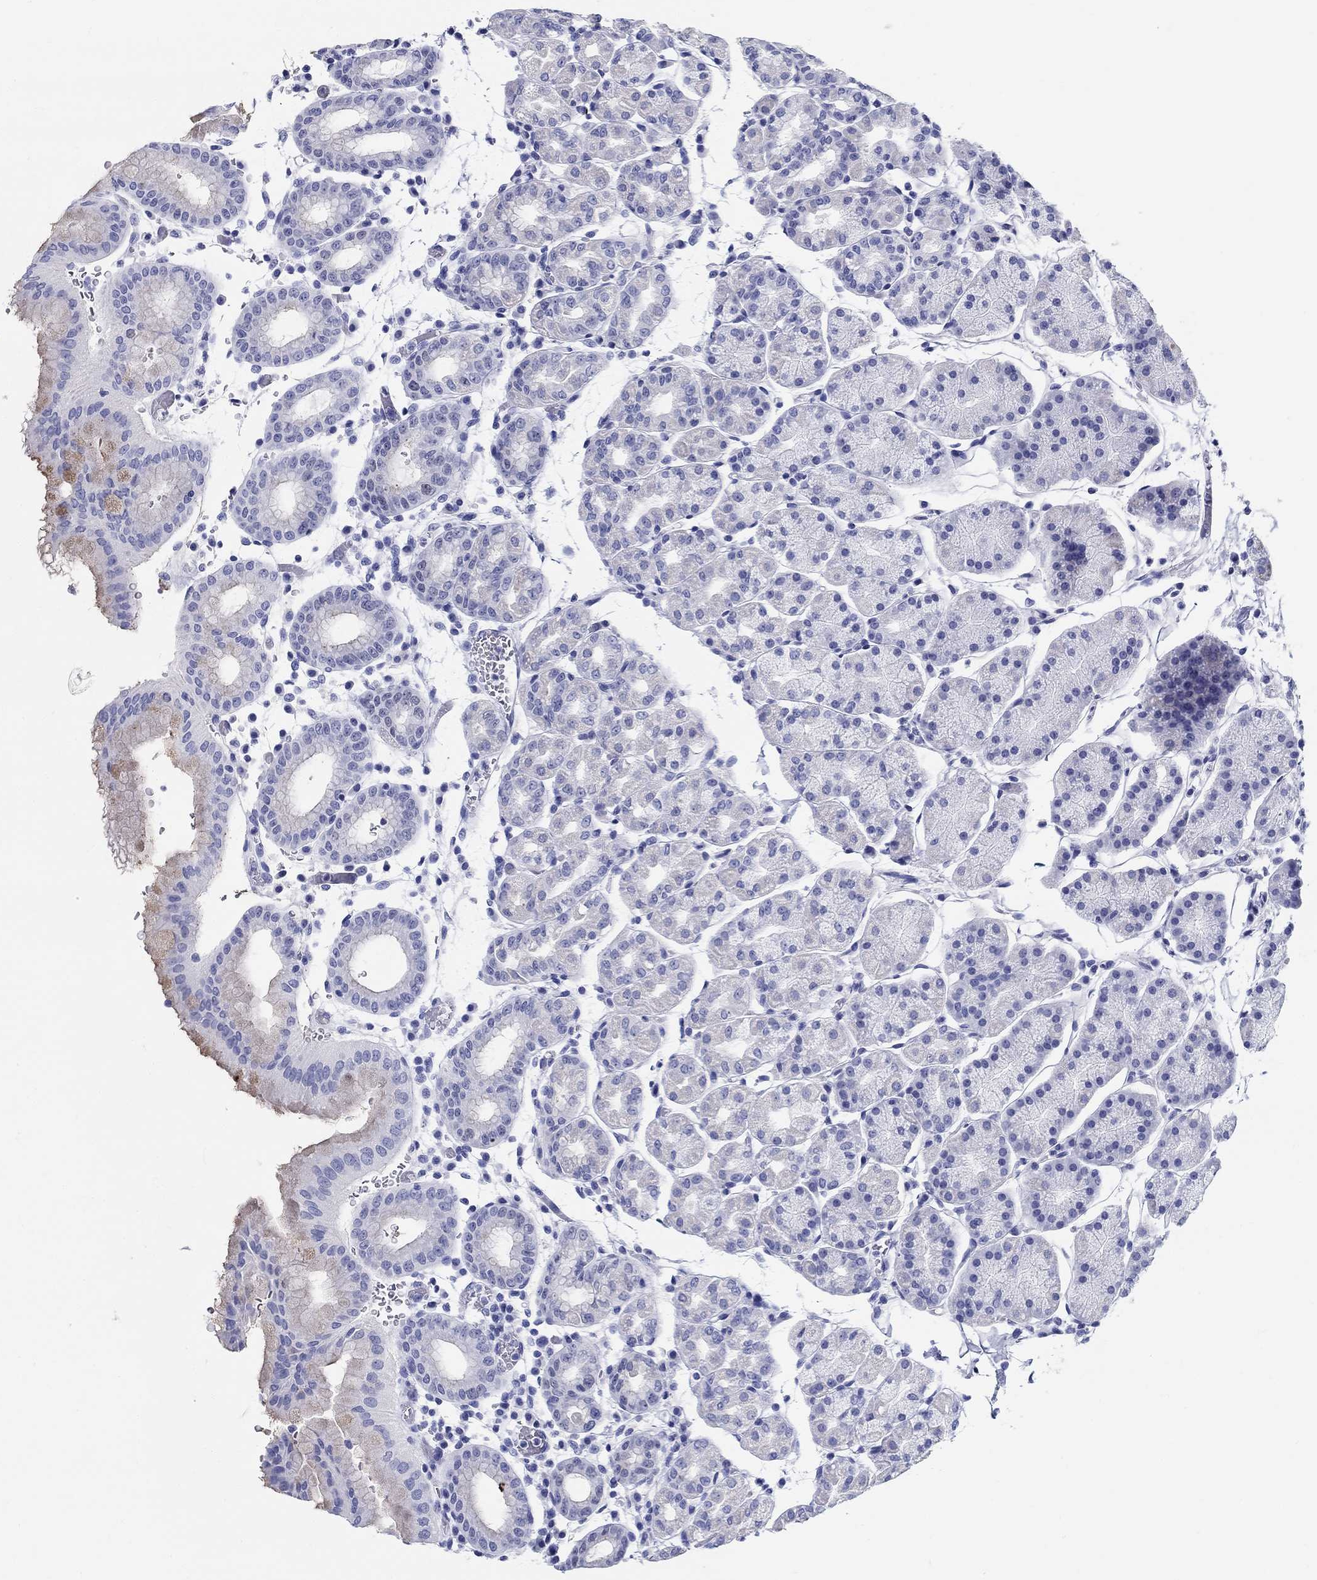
{"staining": {"intensity": "negative", "quantity": "none", "location": "none"}, "tissue": "stomach", "cell_type": "Glandular cells", "image_type": "normal", "snomed": [{"axis": "morphology", "description": "Normal tissue, NOS"}, {"axis": "topography", "description": "Stomach"}], "caption": "Human stomach stained for a protein using IHC reveals no expression in glandular cells.", "gene": "LAMP5", "patient": {"sex": "male", "age": 54}}